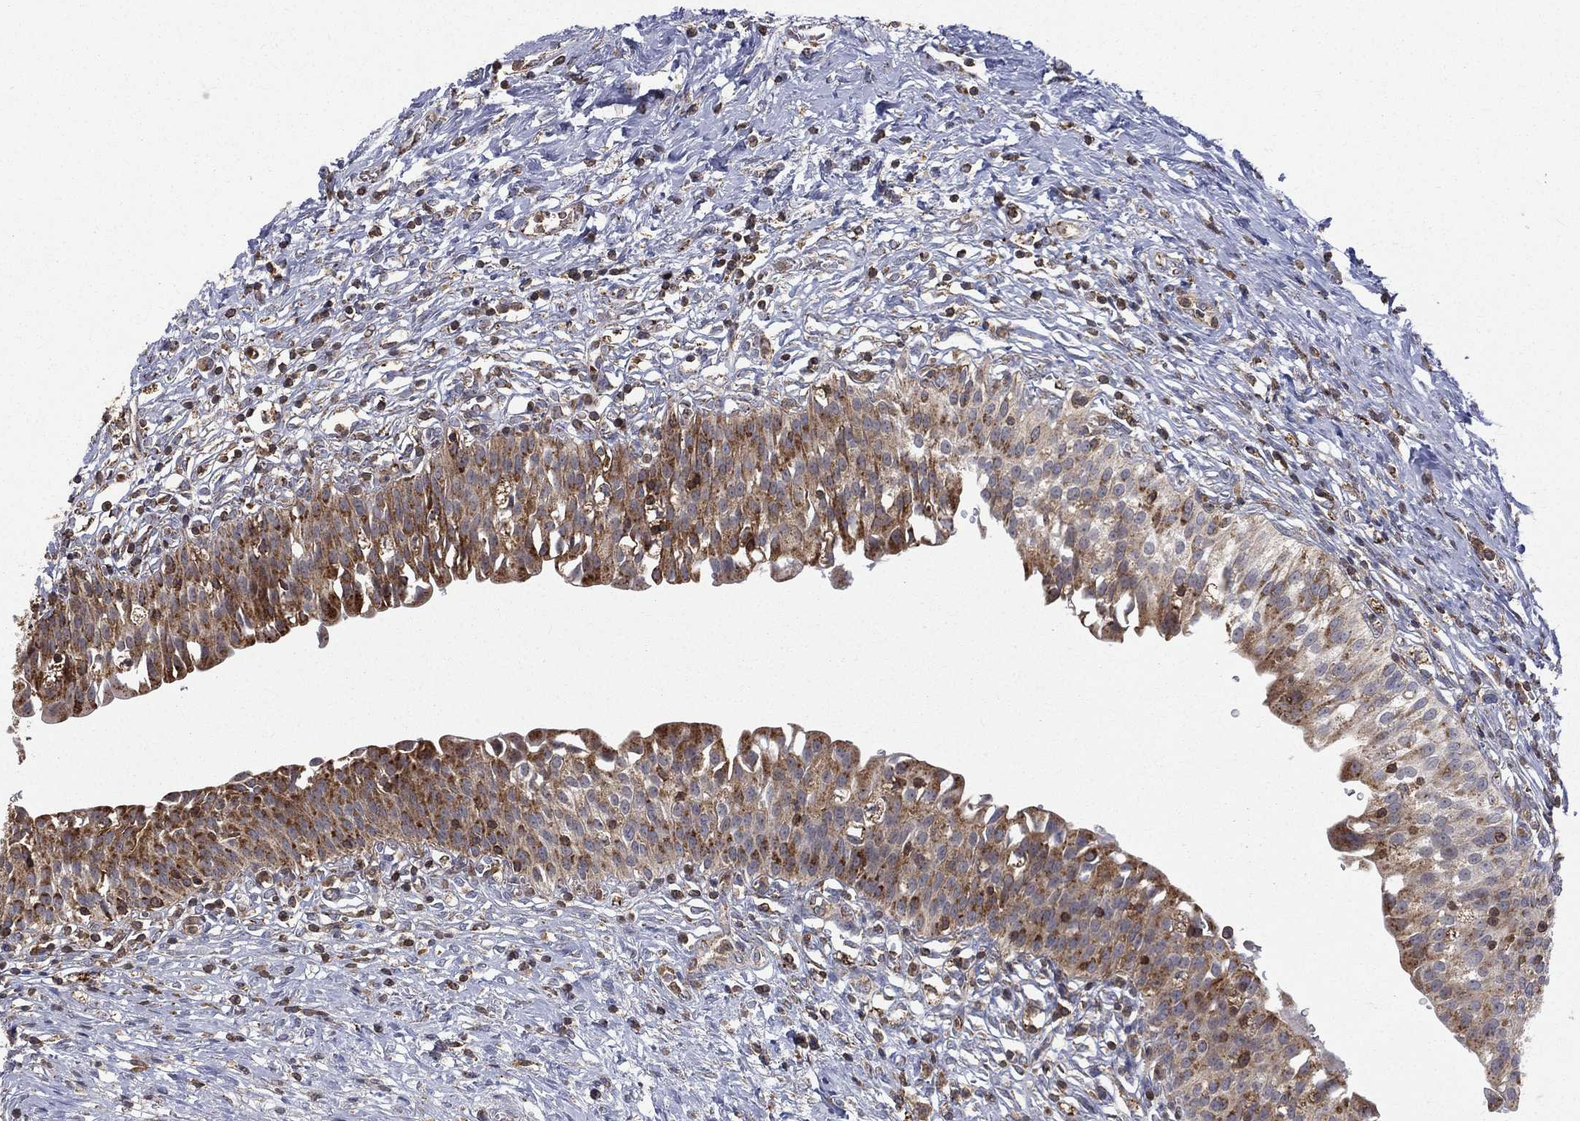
{"staining": {"intensity": "strong", "quantity": "25%-75%", "location": "cytoplasmic/membranous"}, "tissue": "urinary bladder", "cell_type": "Urothelial cells", "image_type": "normal", "snomed": [{"axis": "morphology", "description": "Normal tissue, NOS"}, {"axis": "topography", "description": "Urinary bladder"}], "caption": "Protein expression analysis of benign human urinary bladder reveals strong cytoplasmic/membranous expression in approximately 25%-75% of urothelial cells. (Brightfield microscopy of DAB IHC at high magnification).", "gene": "RIN3", "patient": {"sex": "male", "age": 76}}